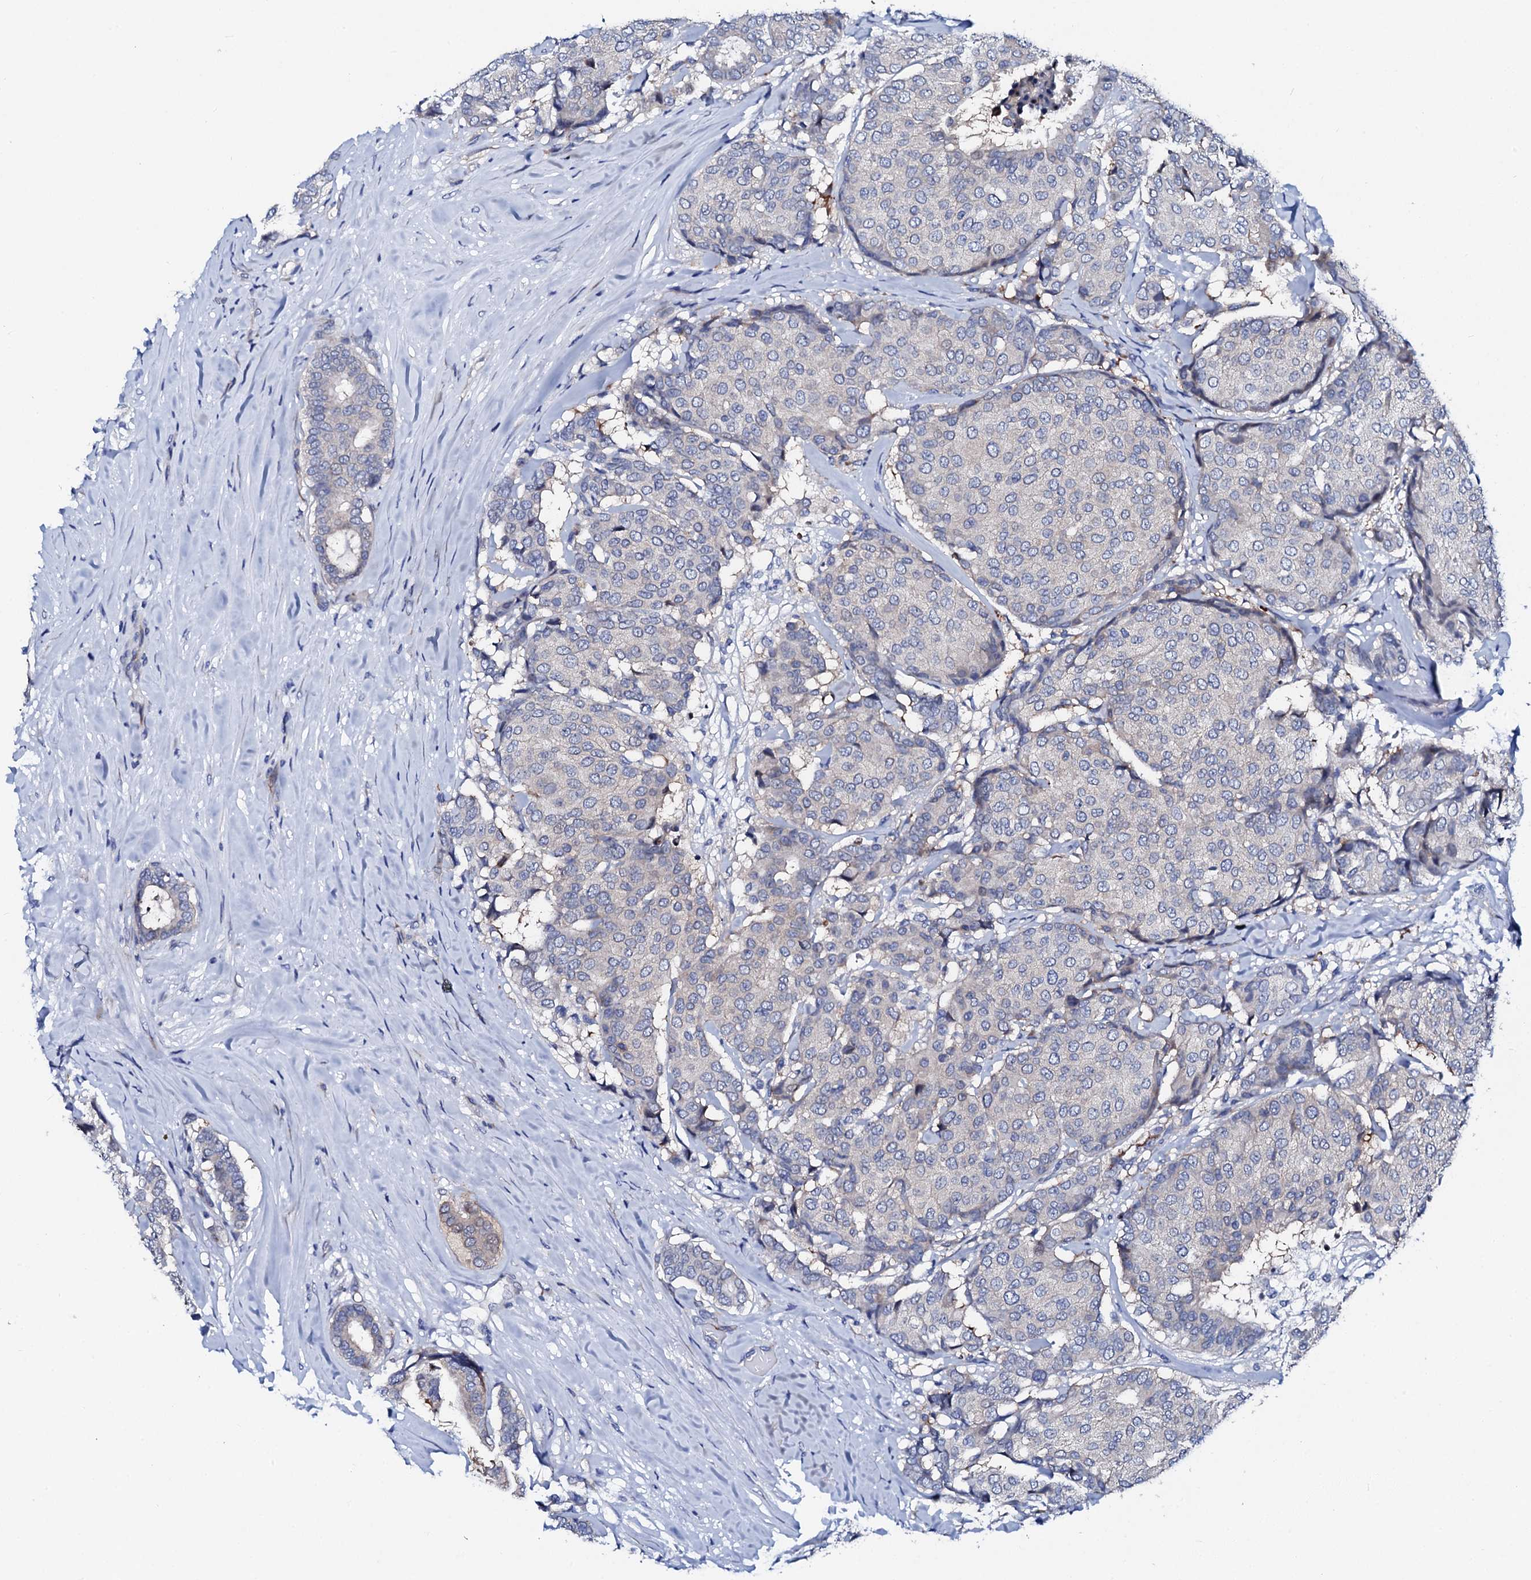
{"staining": {"intensity": "negative", "quantity": "none", "location": "none"}, "tissue": "breast cancer", "cell_type": "Tumor cells", "image_type": "cancer", "snomed": [{"axis": "morphology", "description": "Duct carcinoma"}, {"axis": "topography", "description": "Breast"}], "caption": "A high-resolution micrograph shows immunohistochemistry staining of breast cancer, which displays no significant expression in tumor cells. The staining was performed using DAB (3,3'-diaminobenzidine) to visualize the protein expression in brown, while the nuclei were stained in blue with hematoxylin (Magnification: 20x).", "gene": "TRDN", "patient": {"sex": "female", "age": 75}}